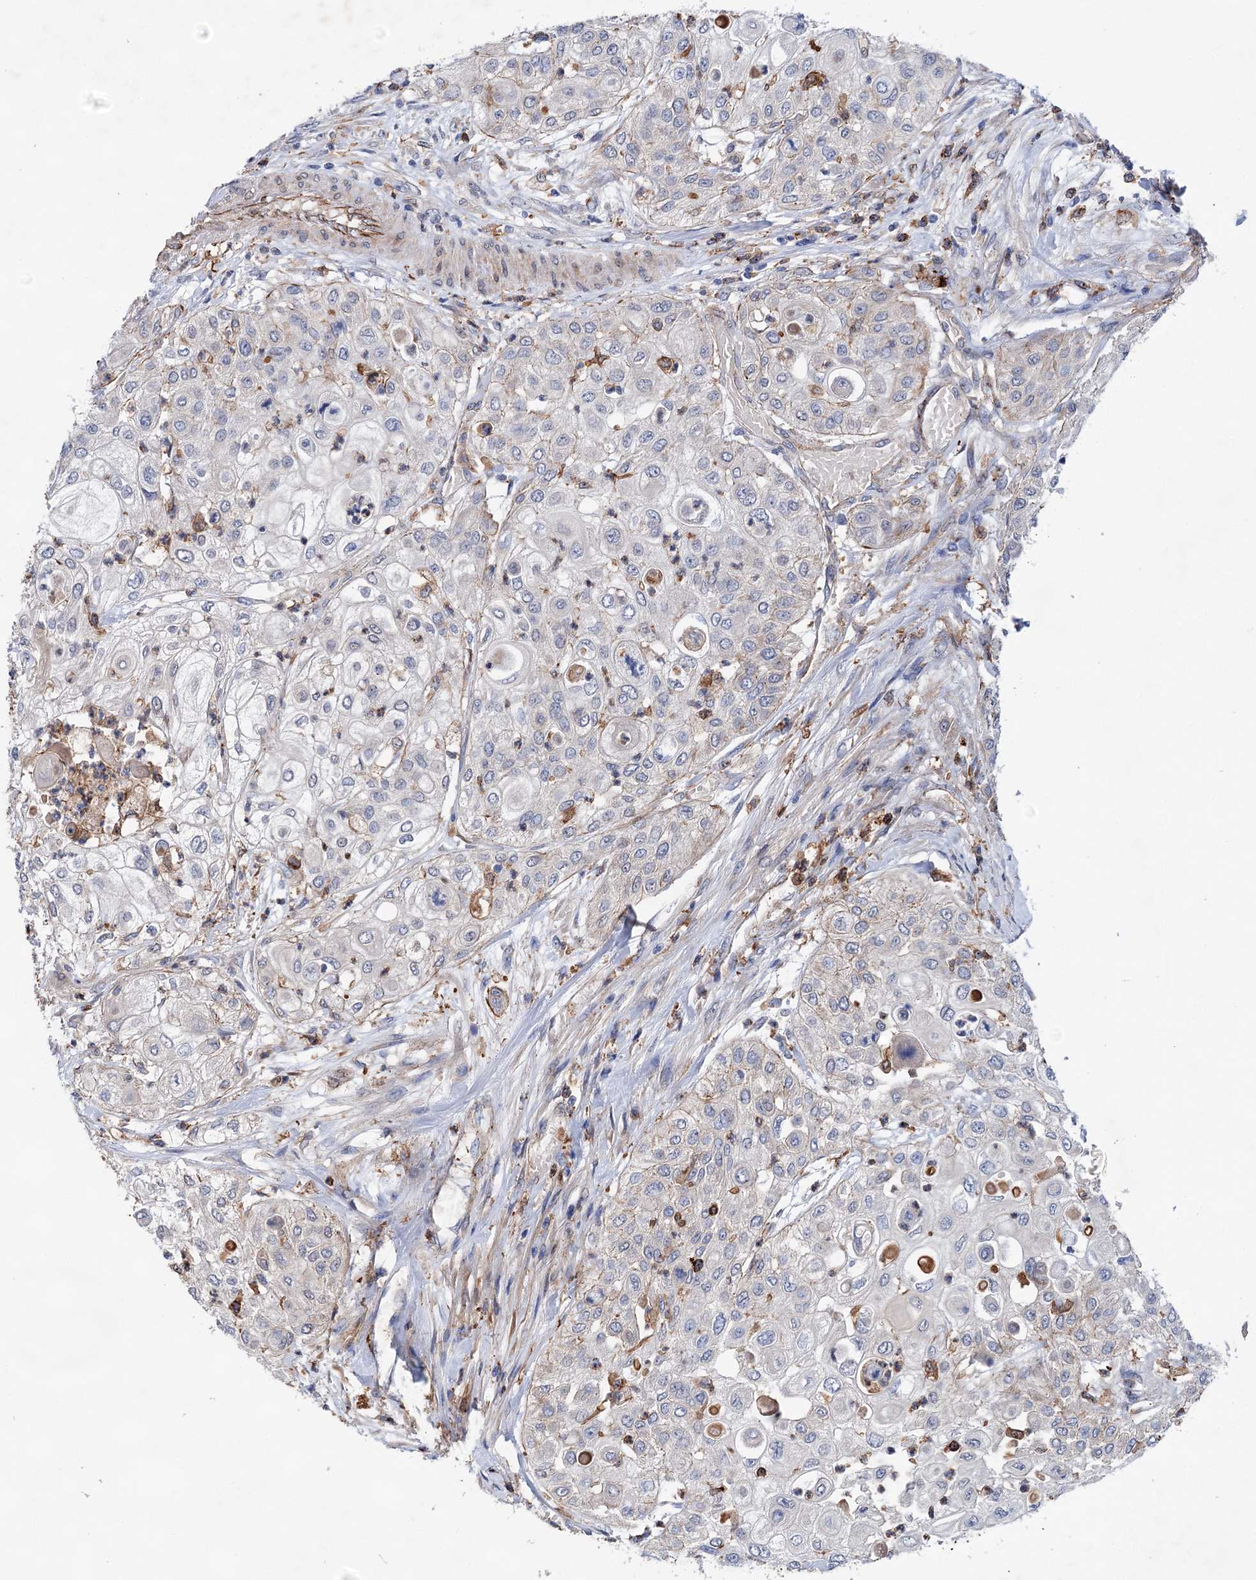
{"staining": {"intensity": "negative", "quantity": "none", "location": "none"}, "tissue": "urothelial cancer", "cell_type": "Tumor cells", "image_type": "cancer", "snomed": [{"axis": "morphology", "description": "Urothelial carcinoma, High grade"}, {"axis": "topography", "description": "Urinary bladder"}], "caption": "High-grade urothelial carcinoma was stained to show a protein in brown. There is no significant expression in tumor cells. (DAB immunohistochemistry (IHC) visualized using brightfield microscopy, high magnification).", "gene": "TMTC3", "patient": {"sex": "female", "age": 79}}